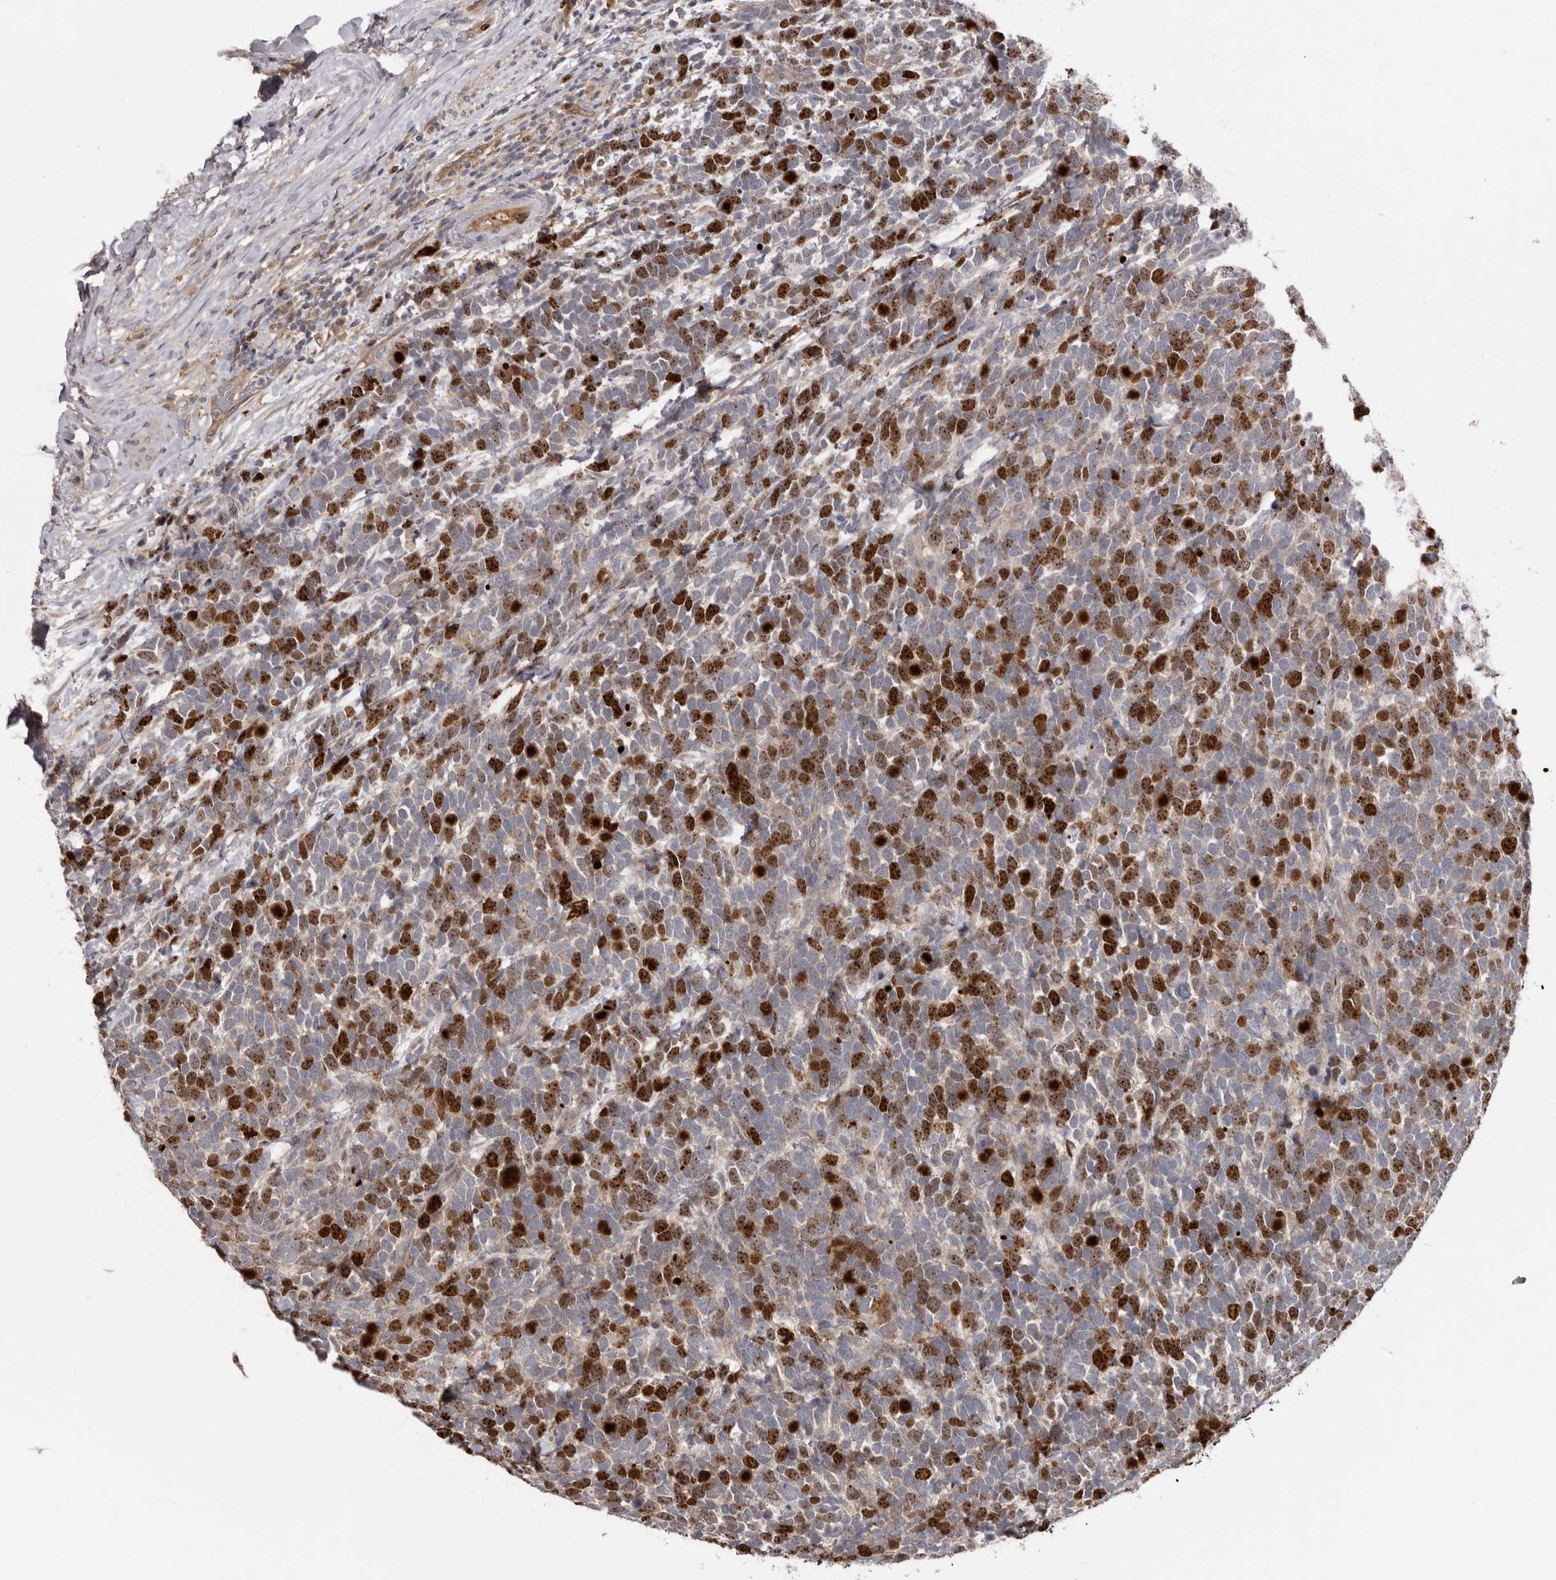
{"staining": {"intensity": "strong", "quantity": "25%-75%", "location": "nuclear"}, "tissue": "urothelial cancer", "cell_type": "Tumor cells", "image_type": "cancer", "snomed": [{"axis": "morphology", "description": "Urothelial carcinoma, High grade"}, {"axis": "topography", "description": "Urinary bladder"}], "caption": "Immunohistochemical staining of urothelial carcinoma (high-grade) displays strong nuclear protein positivity in about 25%-75% of tumor cells.", "gene": "CDCA8", "patient": {"sex": "female", "age": 82}}